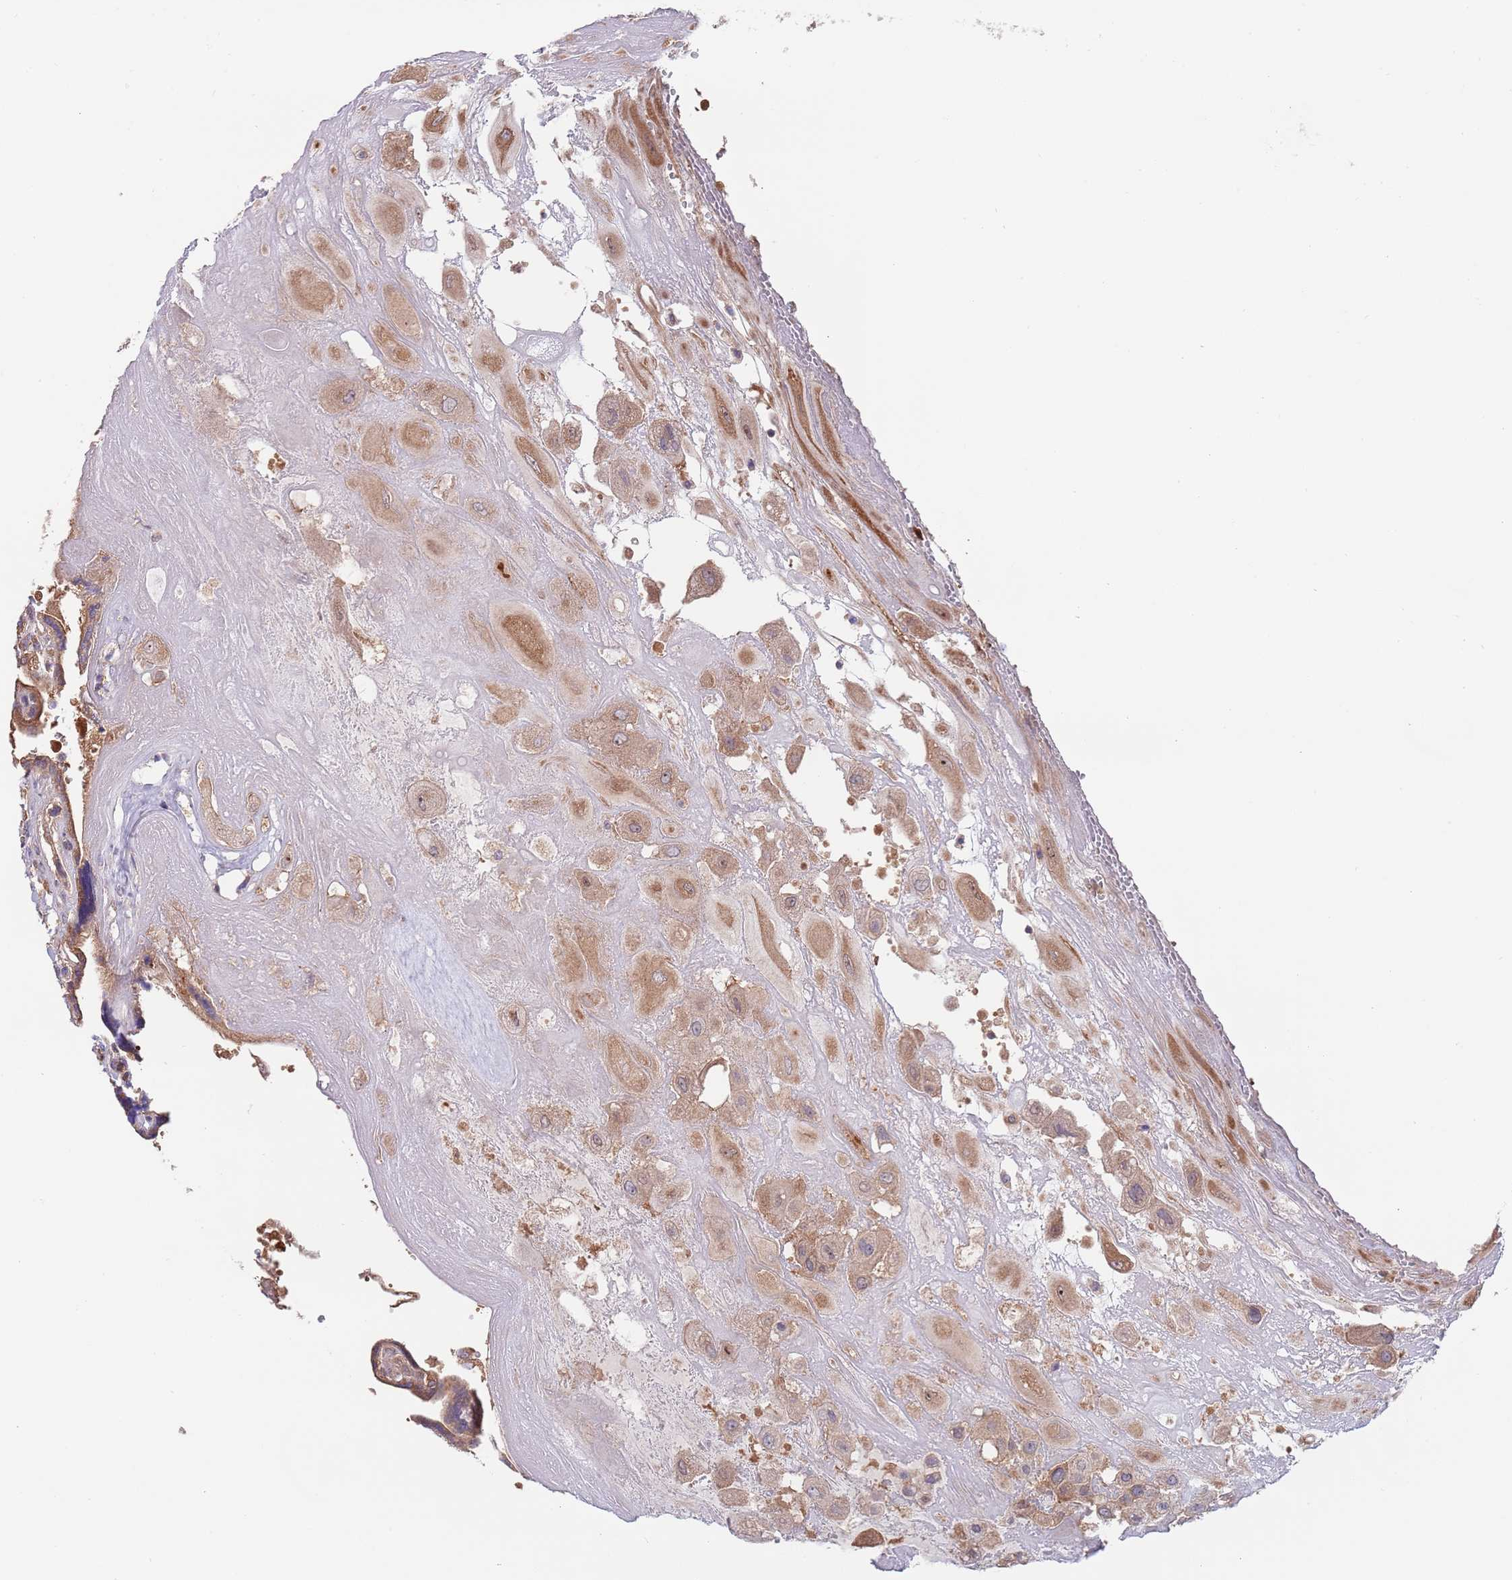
{"staining": {"intensity": "moderate", "quantity": ">75%", "location": "cytoplasmic/membranous"}, "tissue": "placenta", "cell_type": "Decidual cells", "image_type": "normal", "snomed": [{"axis": "morphology", "description": "Normal tissue, NOS"}, {"axis": "topography", "description": "Placenta"}], "caption": "Immunohistochemical staining of normal human placenta exhibits moderate cytoplasmic/membranous protein expression in approximately >75% of decidual cells.", "gene": "EIF3F", "patient": {"sex": "female", "age": 32}}